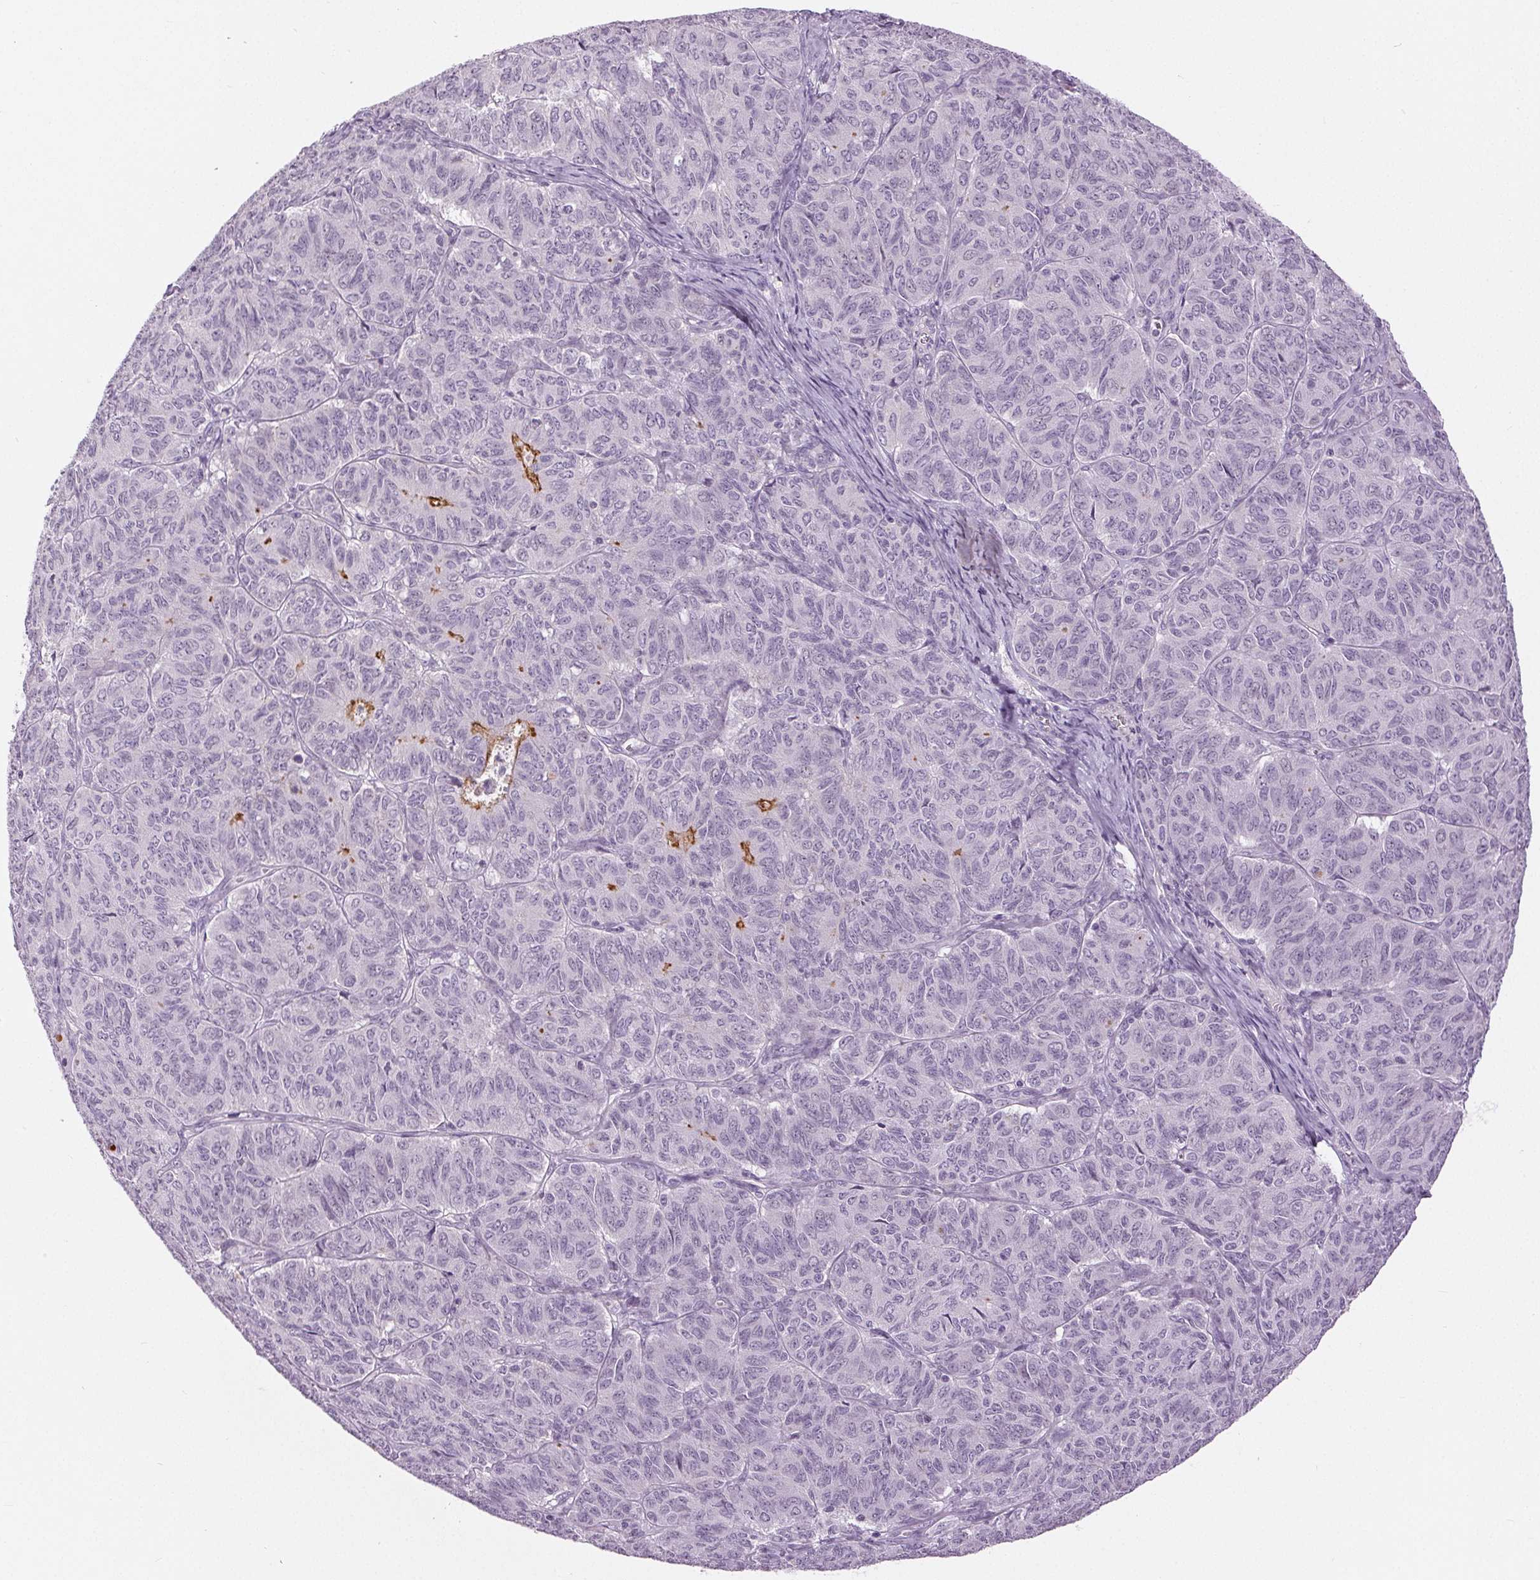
{"staining": {"intensity": "moderate", "quantity": "<25%", "location": "cytoplasmic/membranous"}, "tissue": "ovarian cancer", "cell_type": "Tumor cells", "image_type": "cancer", "snomed": [{"axis": "morphology", "description": "Carcinoma, endometroid"}, {"axis": "topography", "description": "Ovary"}], "caption": "Human ovarian cancer stained for a protein (brown) reveals moderate cytoplasmic/membranous positive staining in approximately <25% of tumor cells.", "gene": "MISP", "patient": {"sex": "female", "age": 80}}